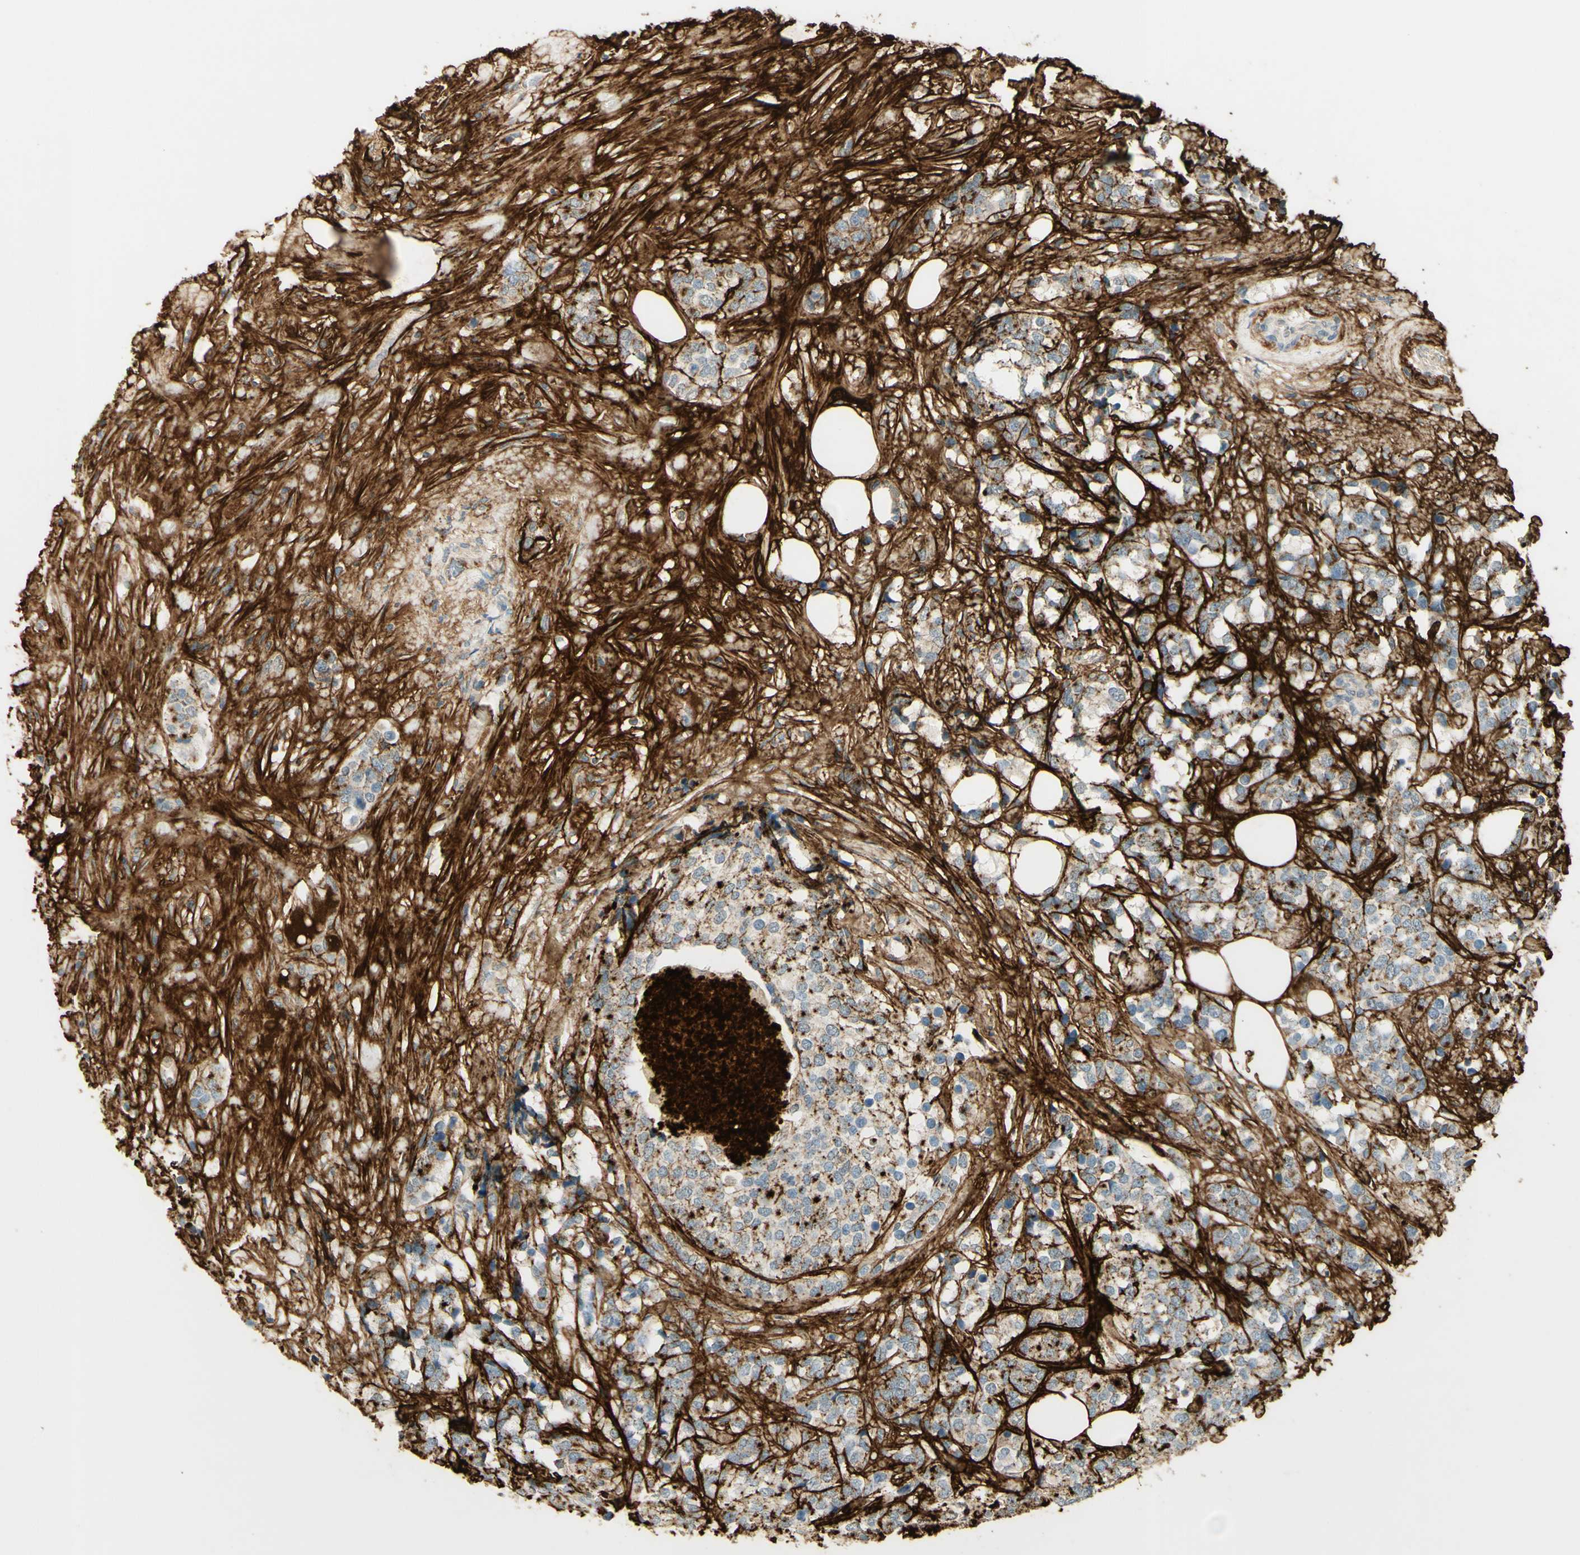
{"staining": {"intensity": "strong", "quantity": "<25%", "location": "cytoplasmic/membranous"}, "tissue": "breast cancer", "cell_type": "Tumor cells", "image_type": "cancer", "snomed": [{"axis": "morphology", "description": "Lobular carcinoma"}, {"axis": "topography", "description": "Breast"}], "caption": "The immunohistochemical stain highlights strong cytoplasmic/membranous positivity in tumor cells of breast cancer tissue. (brown staining indicates protein expression, while blue staining denotes nuclei).", "gene": "TNN", "patient": {"sex": "female", "age": 59}}